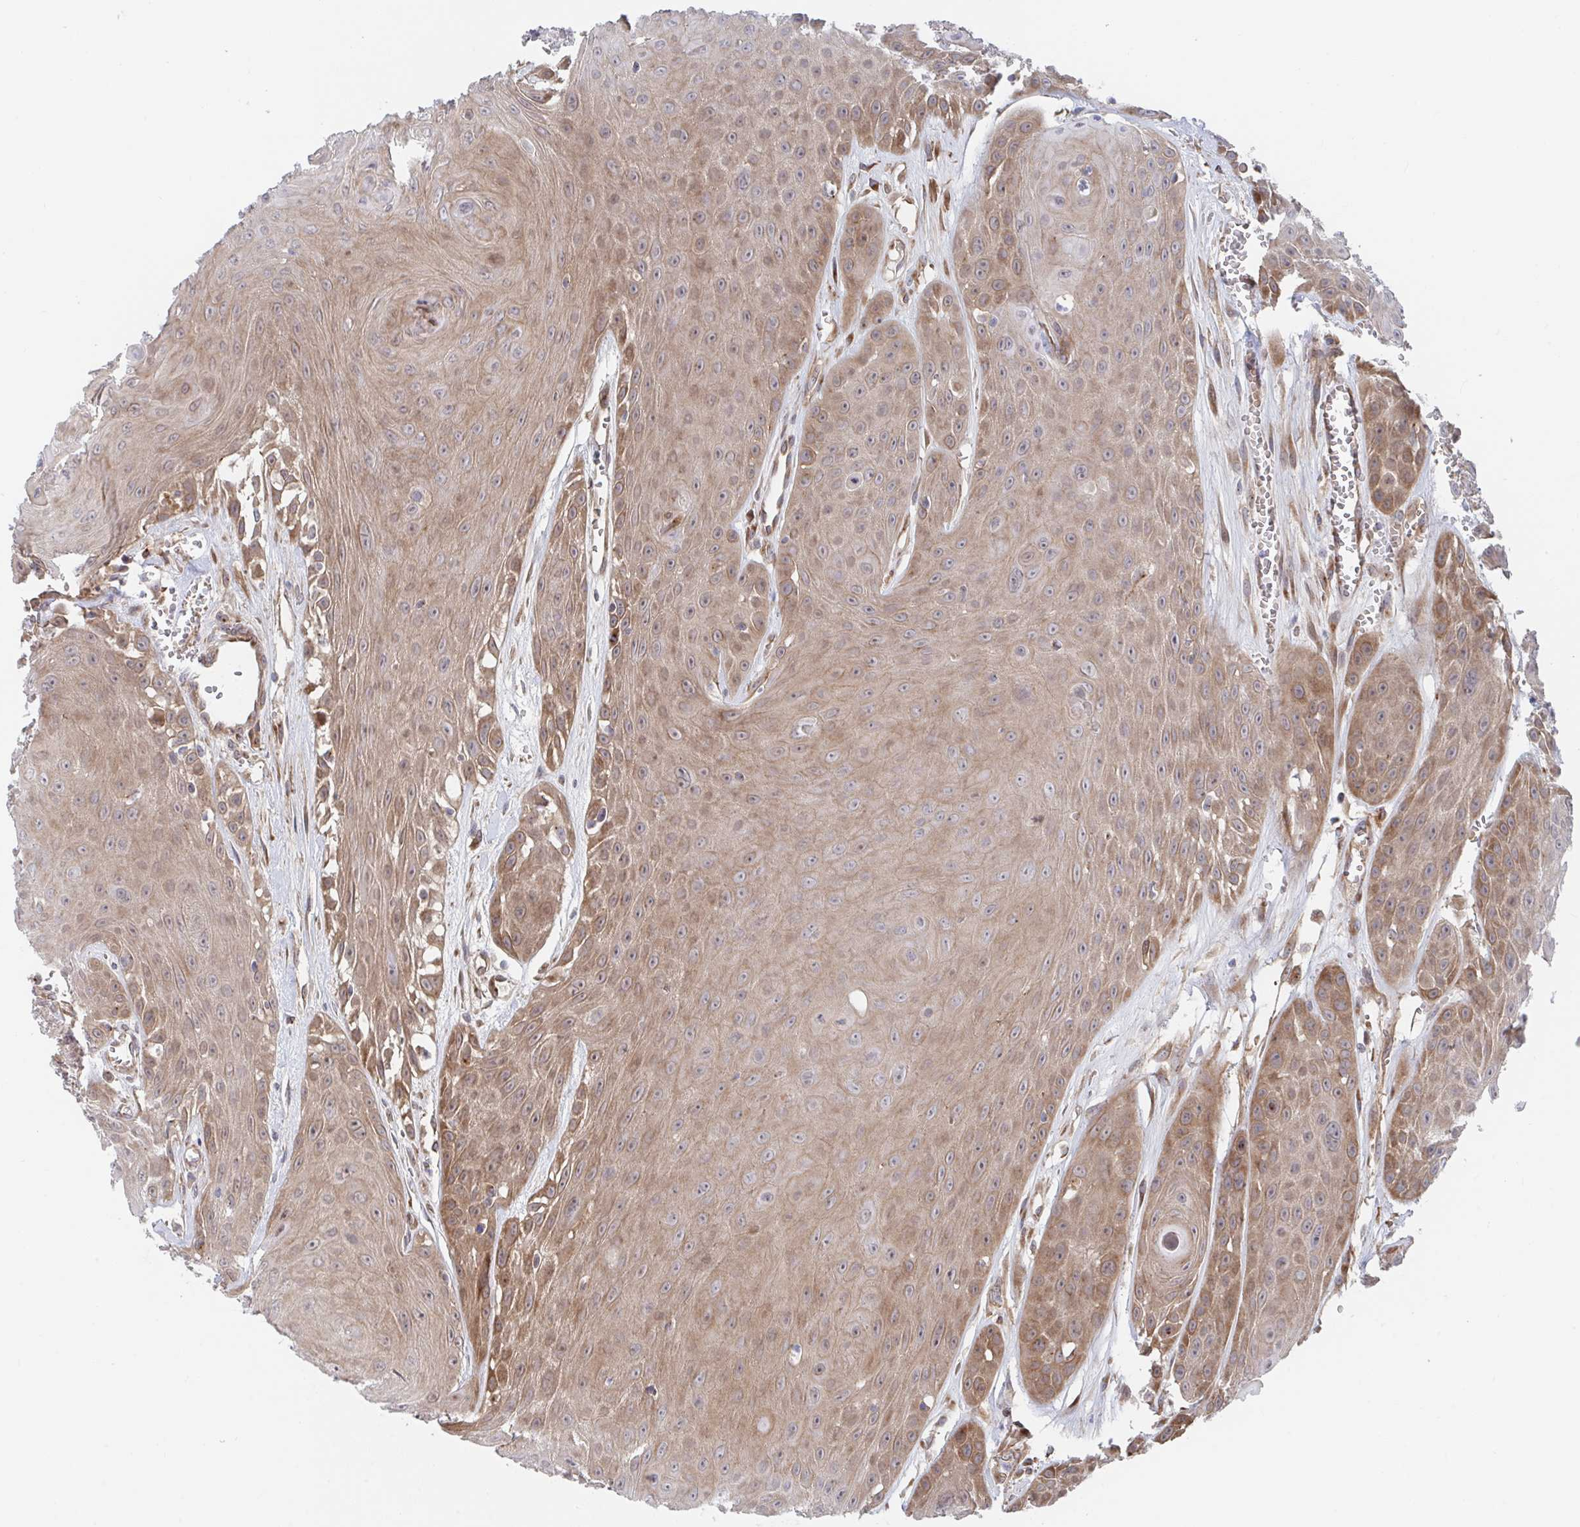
{"staining": {"intensity": "moderate", "quantity": ">75%", "location": "cytoplasmic/membranous"}, "tissue": "head and neck cancer", "cell_type": "Tumor cells", "image_type": "cancer", "snomed": [{"axis": "morphology", "description": "Squamous cell carcinoma, NOS"}, {"axis": "topography", "description": "Oral tissue"}, {"axis": "topography", "description": "Head-Neck"}], "caption": "Head and neck cancer tissue demonstrates moderate cytoplasmic/membranous expression in approximately >75% of tumor cells, visualized by immunohistochemistry.", "gene": "FJX1", "patient": {"sex": "male", "age": 81}}